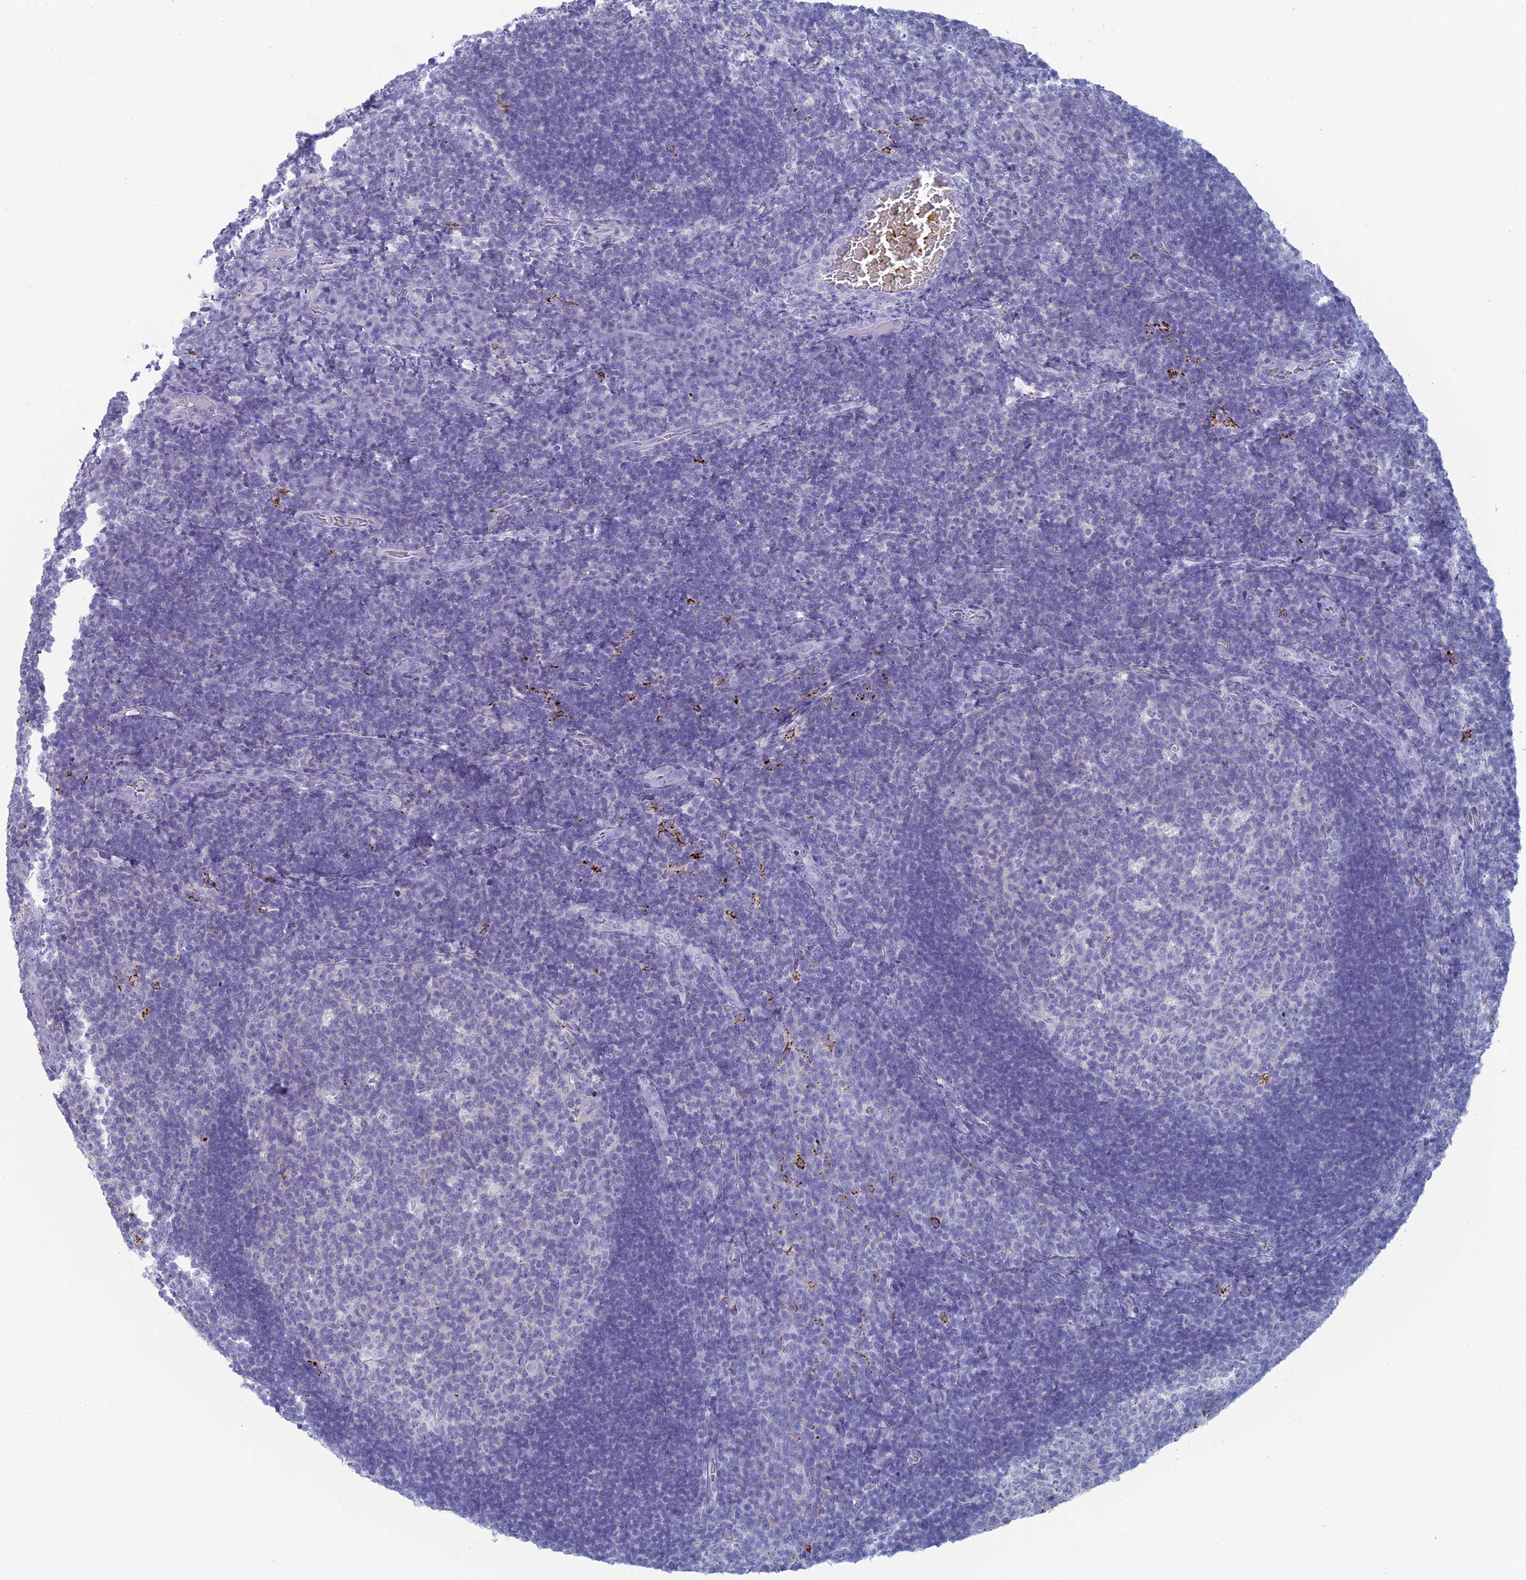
{"staining": {"intensity": "negative", "quantity": "none", "location": "none"}, "tissue": "tonsil", "cell_type": "Germinal center cells", "image_type": "normal", "snomed": [{"axis": "morphology", "description": "Normal tissue, NOS"}, {"axis": "topography", "description": "Tonsil"}], "caption": "IHC micrograph of benign tonsil: tonsil stained with DAB (3,3'-diaminobenzidine) exhibits no significant protein positivity in germinal center cells.", "gene": "ALMS1", "patient": {"sex": "male", "age": 17}}